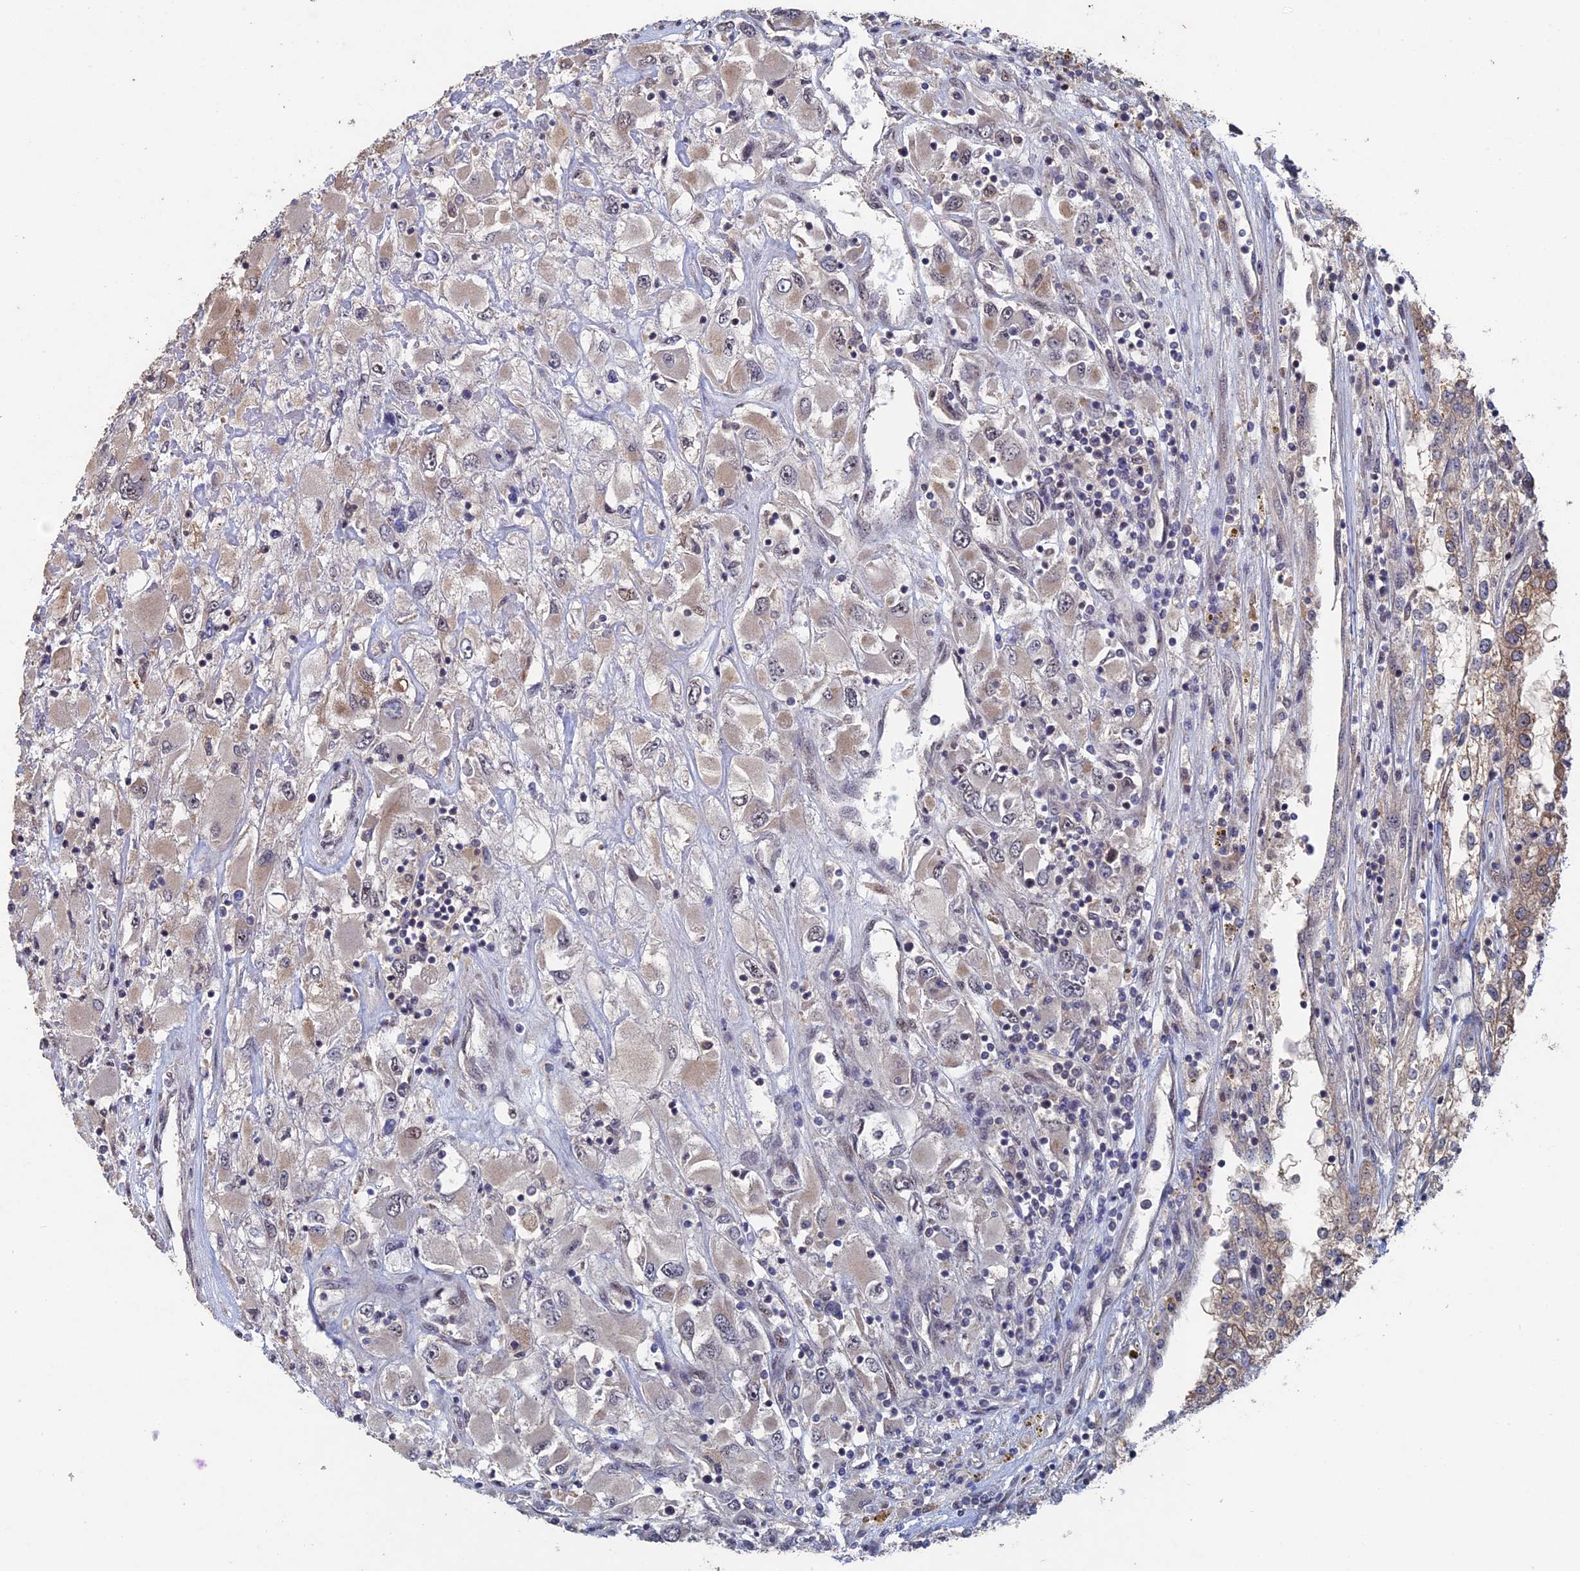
{"staining": {"intensity": "moderate", "quantity": "25%-75%", "location": "cytoplasmic/membranous"}, "tissue": "renal cancer", "cell_type": "Tumor cells", "image_type": "cancer", "snomed": [{"axis": "morphology", "description": "Adenocarcinoma, NOS"}, {"axis": "topography", "description": "Kidney"}], "caption": "Human adenocarcinoma (renal) stained with a protein marker reveals moderate staining in tumor cells.", "gene": "KIAA1328", "patient": {"sex": "female", "age": 52}}